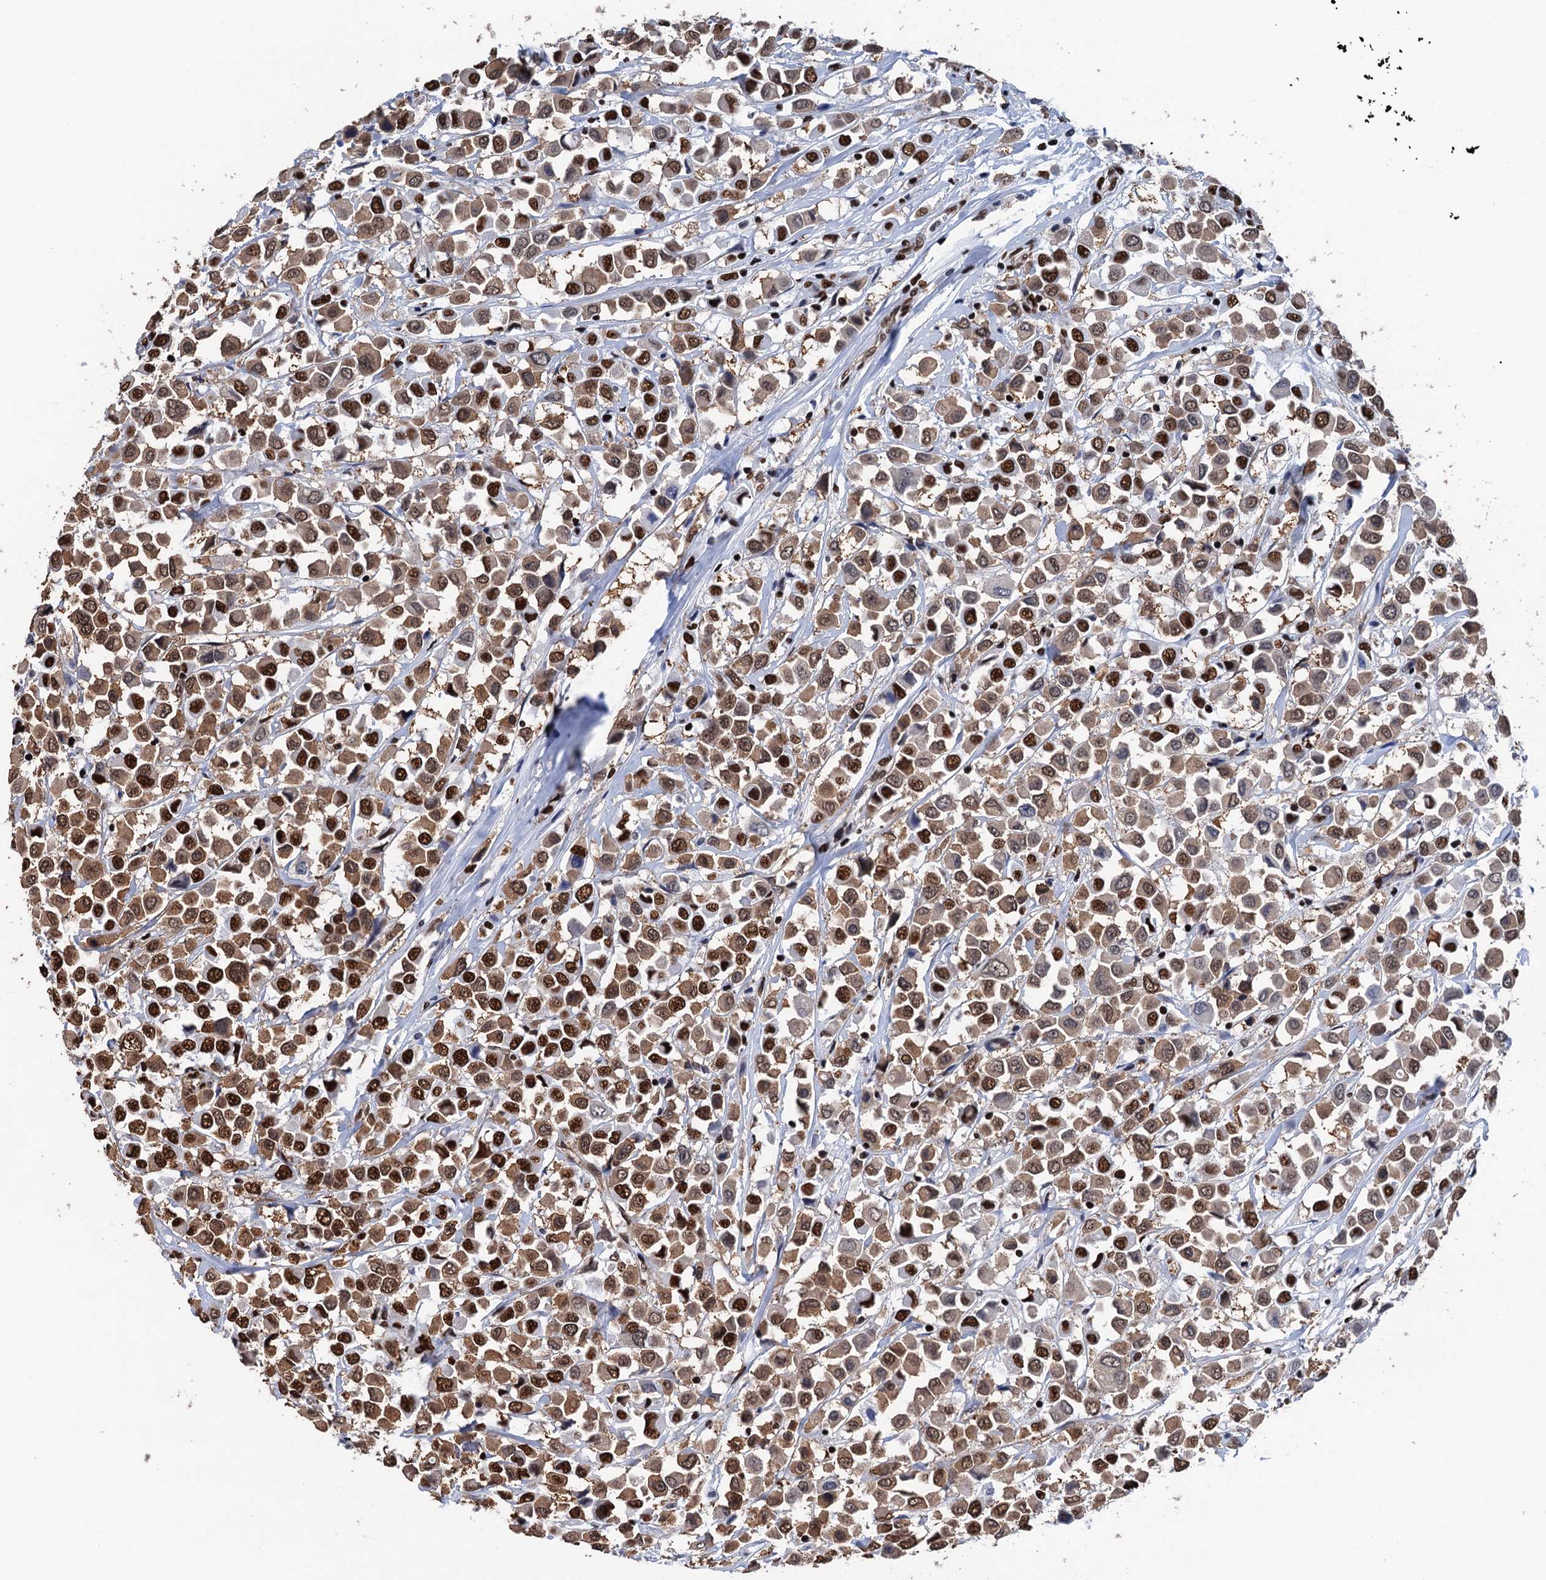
{"staining": {"intensity": "strong", "quantity": ">75%", "location": "nuclear"}, "tissue": "breast cancer", "cell_type": "Tumor cells", "image_type": "cancer", "snomed": [{"axis": "morphology", "description": "Duct carcinoma"}, {"axis": "topography", "description": "Breast"}], "caption": "Brown immunohistochemical staining in human breast cancer shows strong nuclear staining in about >75% of tumor cells.", "gene": "UBA2", "patient": {"sex": "female", "age": 61}}